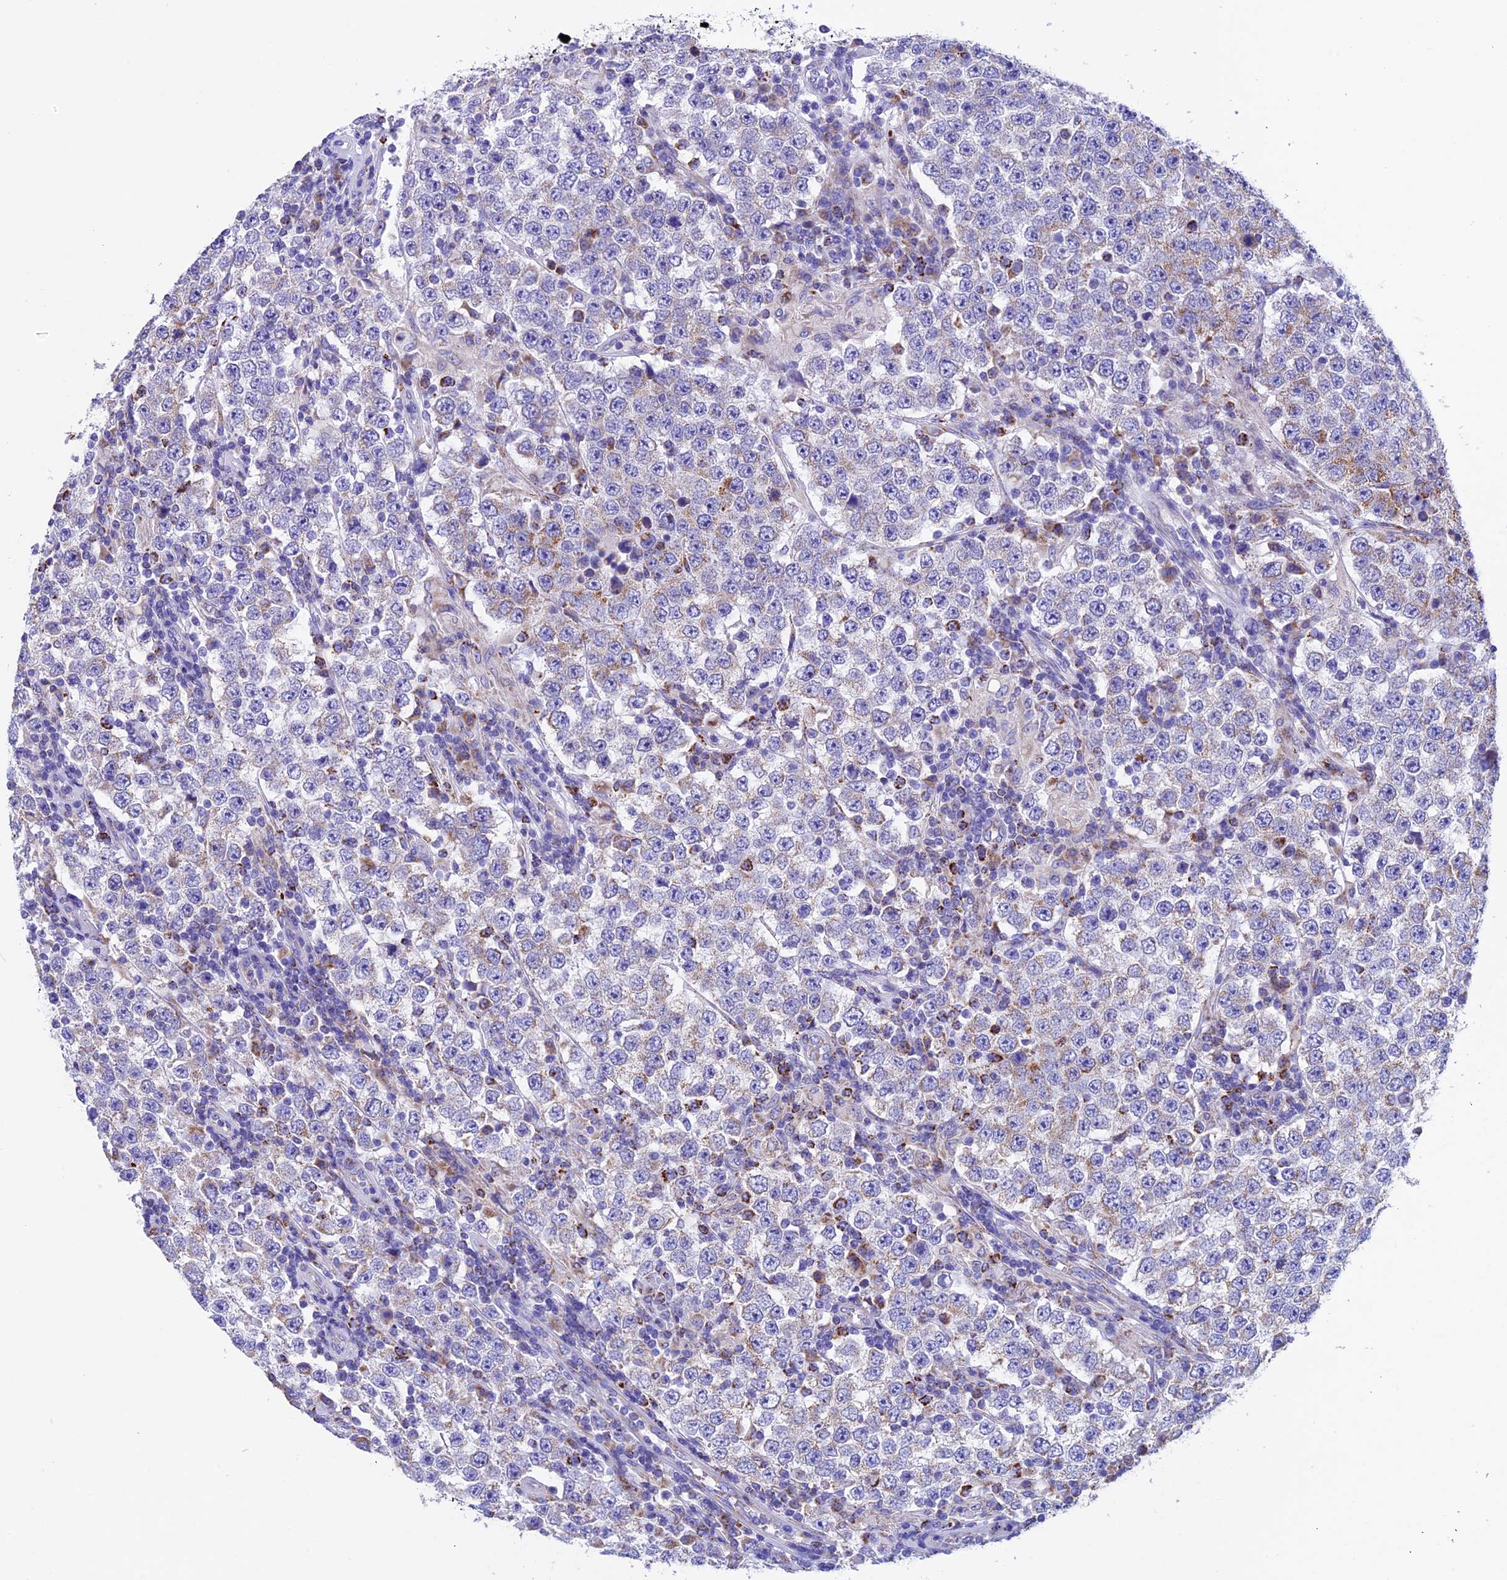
{"staining": {"intensity": "strong", "quantity": "<25%", "location": "cytoplasmic/membranous"}, "tissue": "testis cancer", "cell_type": "Tumor cells", "image_type": "cancer", "snomed": [{"axis": "morphology", "description": "Normal tissue, NOS"}, {"axis": "morphology", "description": "Urothelial carcinoma, High grade"}, {"axis": "morphology", "description": "Seminoma, NOS"}, {"axis": "morphology", "description": "Carcinoma, Embryonal, NOS"}, {"axis": "topography", "description": "Urinary bladder"}, {"axis": "topography", "description": "Testis"}], "caption": "Immunohistochemical staining of embryonal carcinoma (testis) exhibits medium levels of strong cytoplasmic/membranous protein expression in about <25% of tumor cells. The protein of interest is shown in brown color, while the nuclei are stained blue.", "gene": "SLC8B1", "patient": {"sex": "male", "age": 41}}